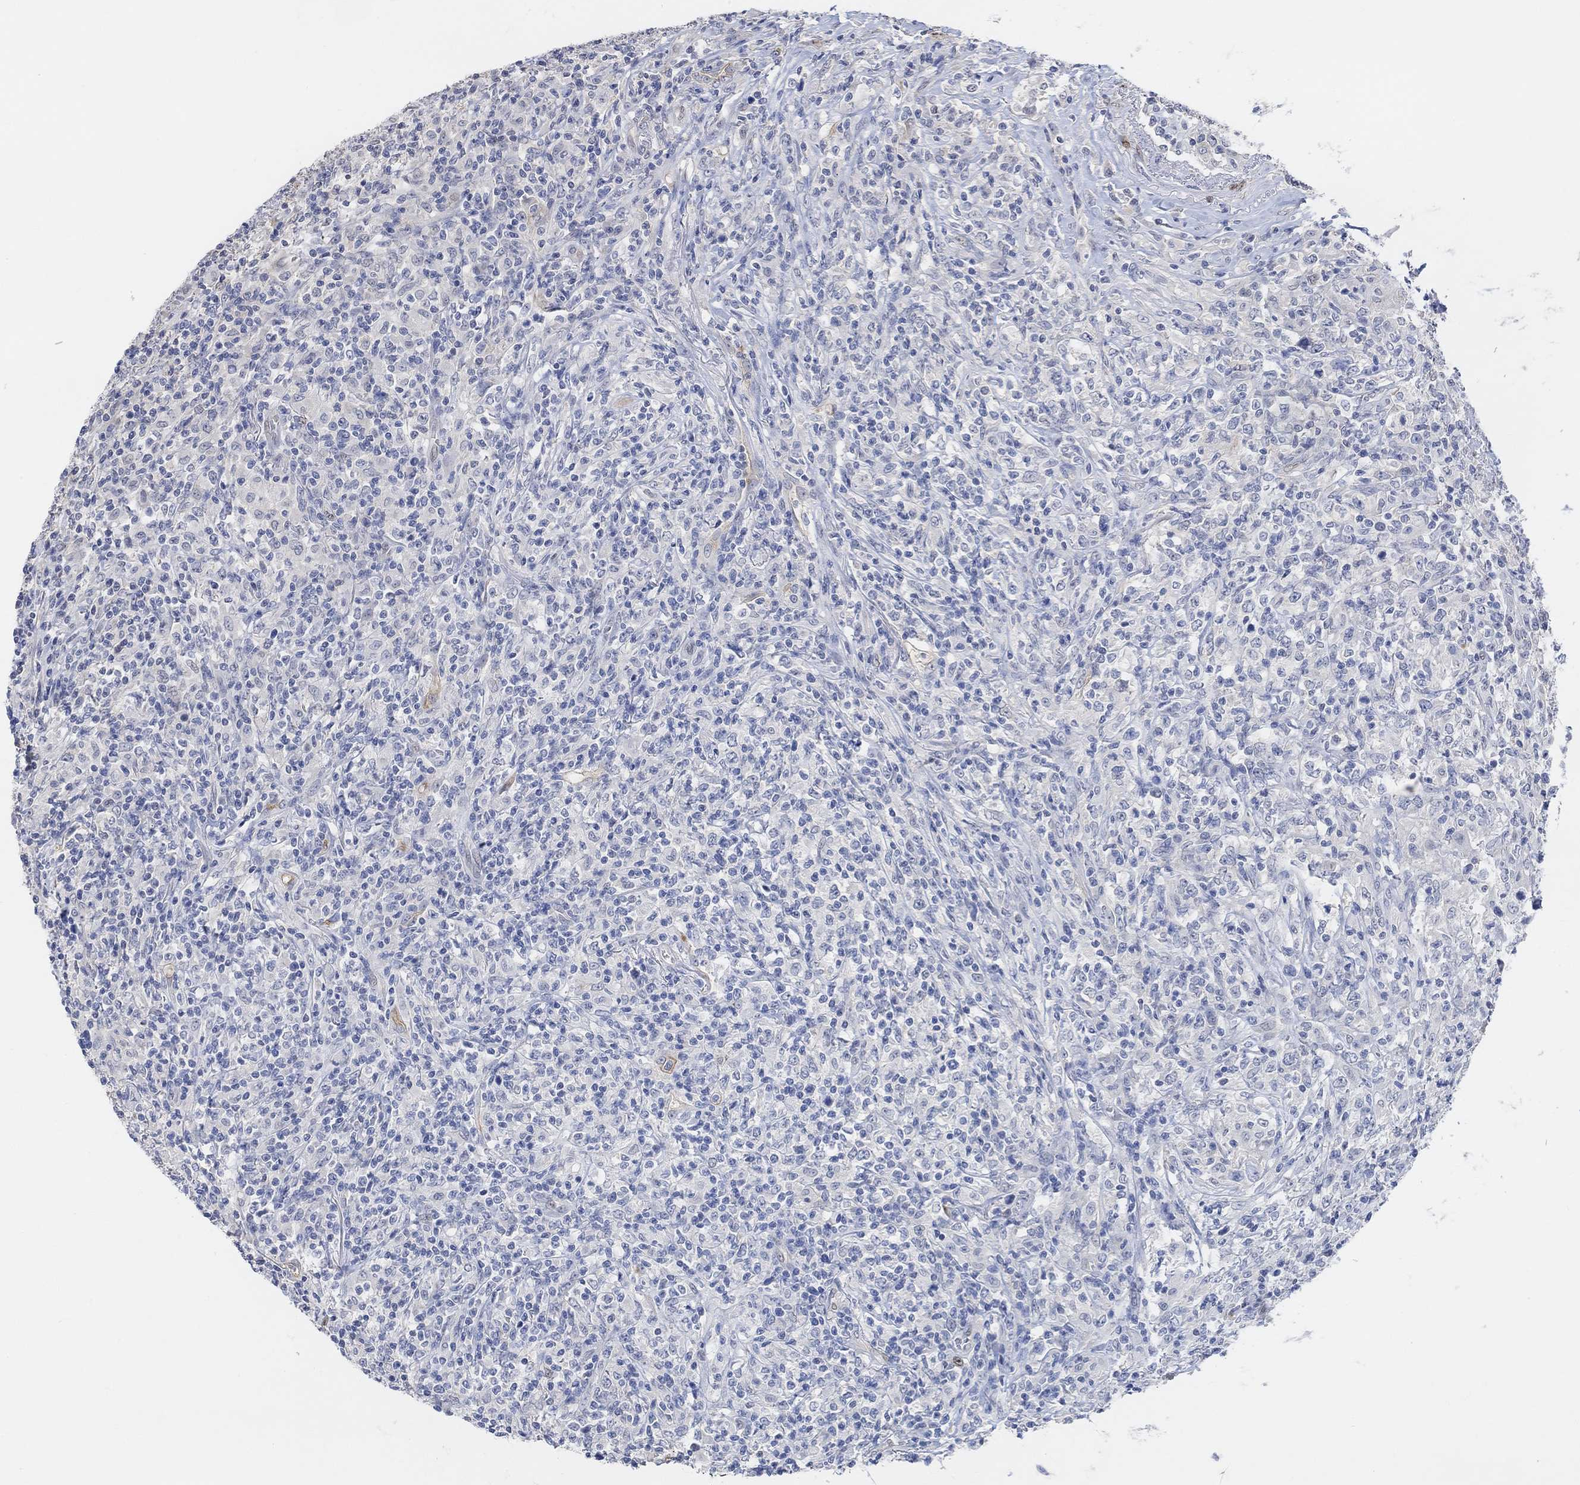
{"staining": {"intensity": "negative", "quantity": "none", "location": "none"}, "tissue": "lymphoma", "cell_type": "Tumor cells", "image_type": "cancer", "snomed": [{"axis": "morphology", "description": "Malignant lymphoma, non-Hodgkin's type, High grade"}, {"axis": "topography", "description": "Lung"}], "caption": "Immunohistochemistry histopathology image of neoplastic tissue: human lymphoma stained with DAB (3,3'-diaminobenzidine) demonstrates no significant protein expression in tumor cells.", "gene": "MUC1", "patient": {"sex": "male", "age": 79}}